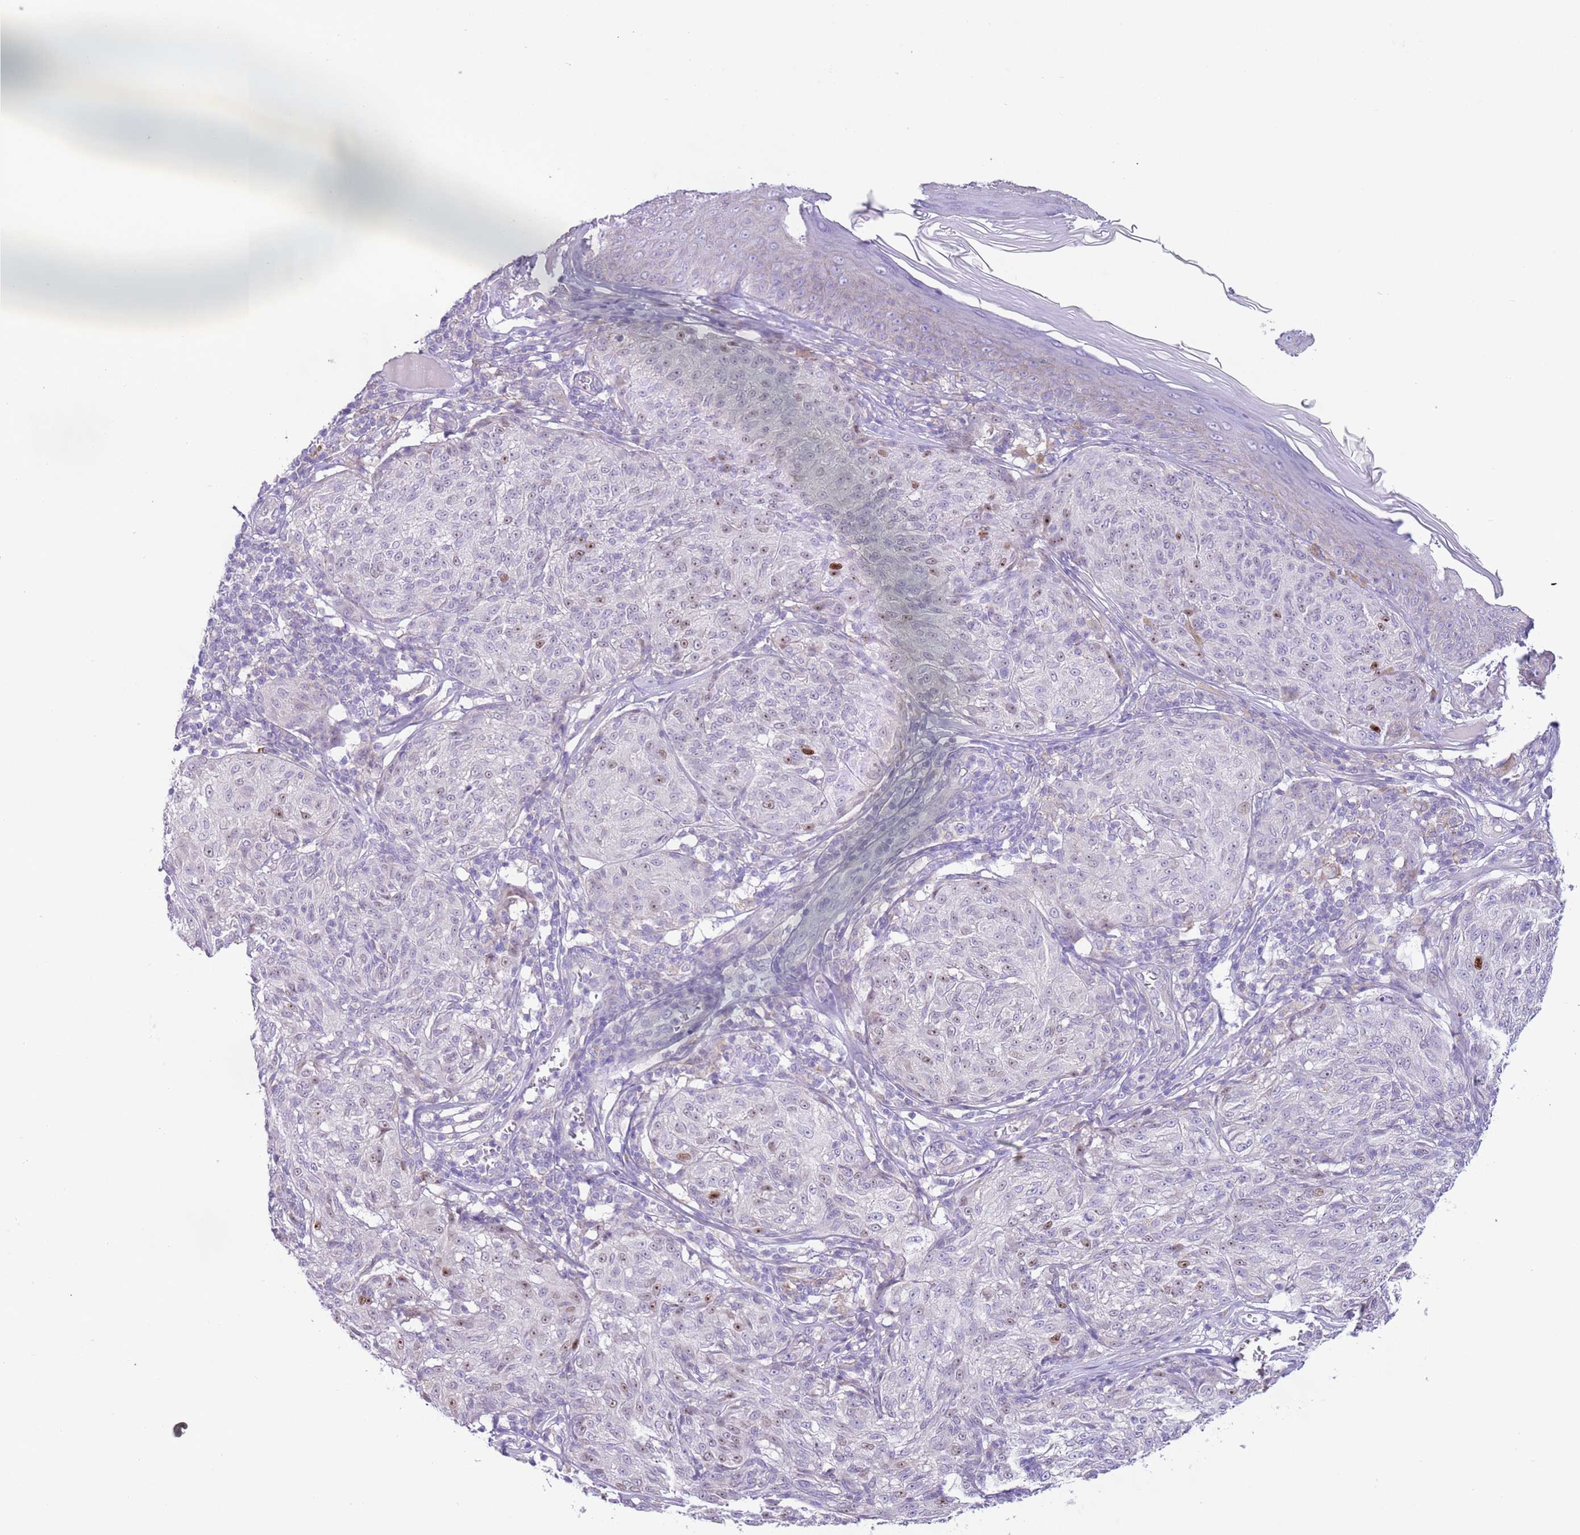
{"staining": {"intensity": "moderate", "quantity": "<25%", "location": "nuclear"}, "tissue": "melanoma", "cell_type": "Tumor cells", "image_type": "cancer", "snomed": [{"axis": "morphology", "description": "Malignant melanoma, NOS"}, {"axis": "topography", "description": "Skin"}], "caption": "Malignant melanoma stained with a brown dye exhibits moderate nuclear positive expression in approximately <25% of tumor cells.", "gene": "ZNF697", "patient": {"sex": "female", "age": 63}}